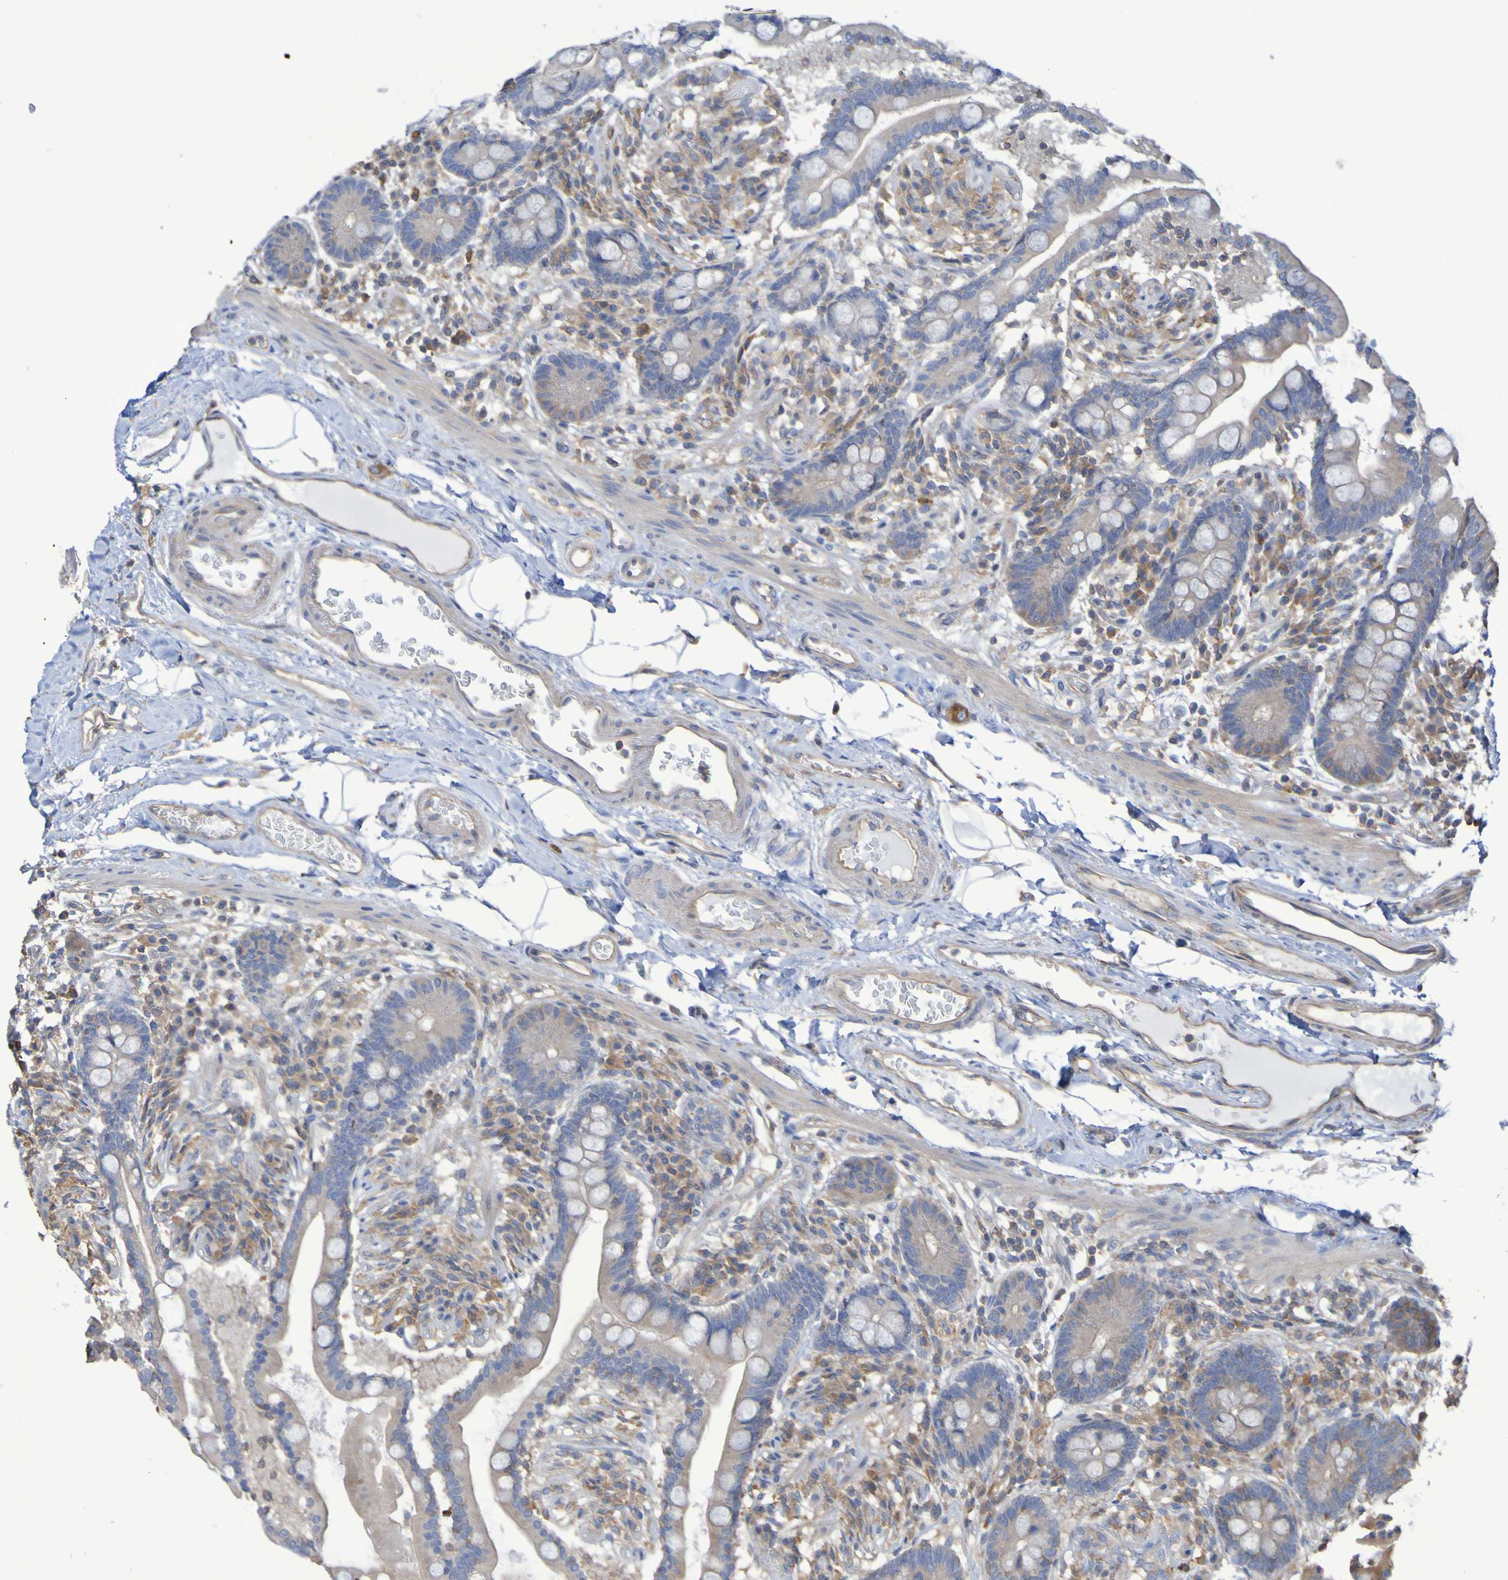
{"staining": {"intensity": "weak", "quantity": ">75%", "location": "cytoplasmic/membranous"}, "tissue": "colon", "cell_type": "Endothelial cells", "image_type": "normal", "snomed": [{"axis": "morphology", "description": "Normal tissue, NOS"}, {"axis": "topography", "description": "Colon"}], "caption": "IHC of unremarkable human colon exhibits low levels of weak cytoplasmic/membranous positivity in about >75% of endothelial cells.", "gene": "SYNJ1", "patient": {"sex": "male", "age": 73}}